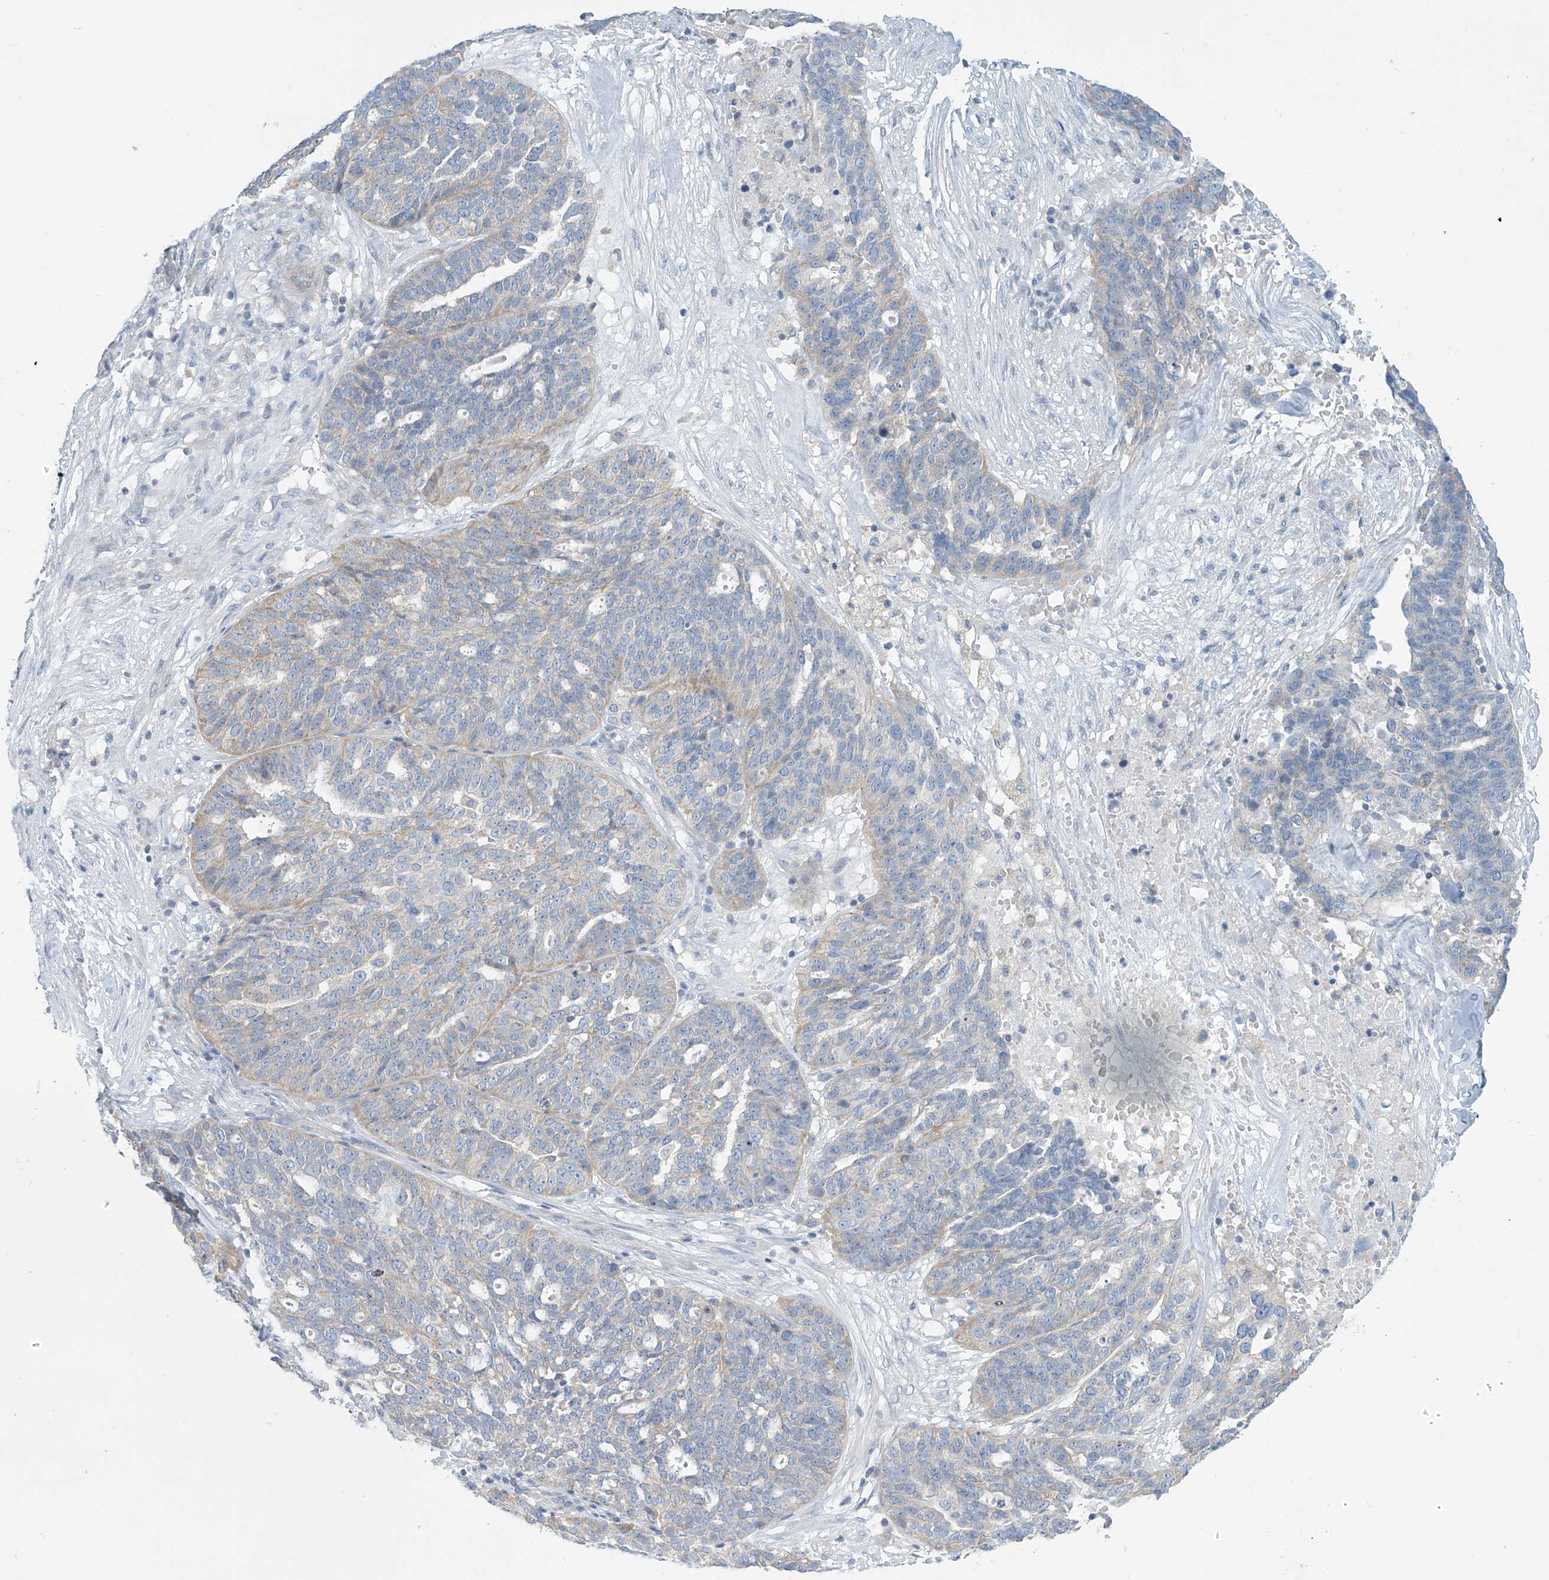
{"staining": {"intensity": "negative", "quantity": "none", "location": "none"}, "tissue": "ovarian cancer", "cell_type": "Tumor cells", "image_type": "cancer", "snomed": [{"axis": "morphology", "description": "Cystadenocarcinoma, serous, NOS"}, {"axis": "topography", "description": "Ovary"}], "caption": "This micrograph is of ovarian serous cystadenocarcinoma stained with immunohistochemistry to label a protein in brown with the nuclei are counter-stained blue. There is no staining in tumor cells. (DAB (3,3'-diaminobenzidine) IHC, high magnification).", "gene": "SLC6A12", "patient": {"sex": "female", "age": 59}}